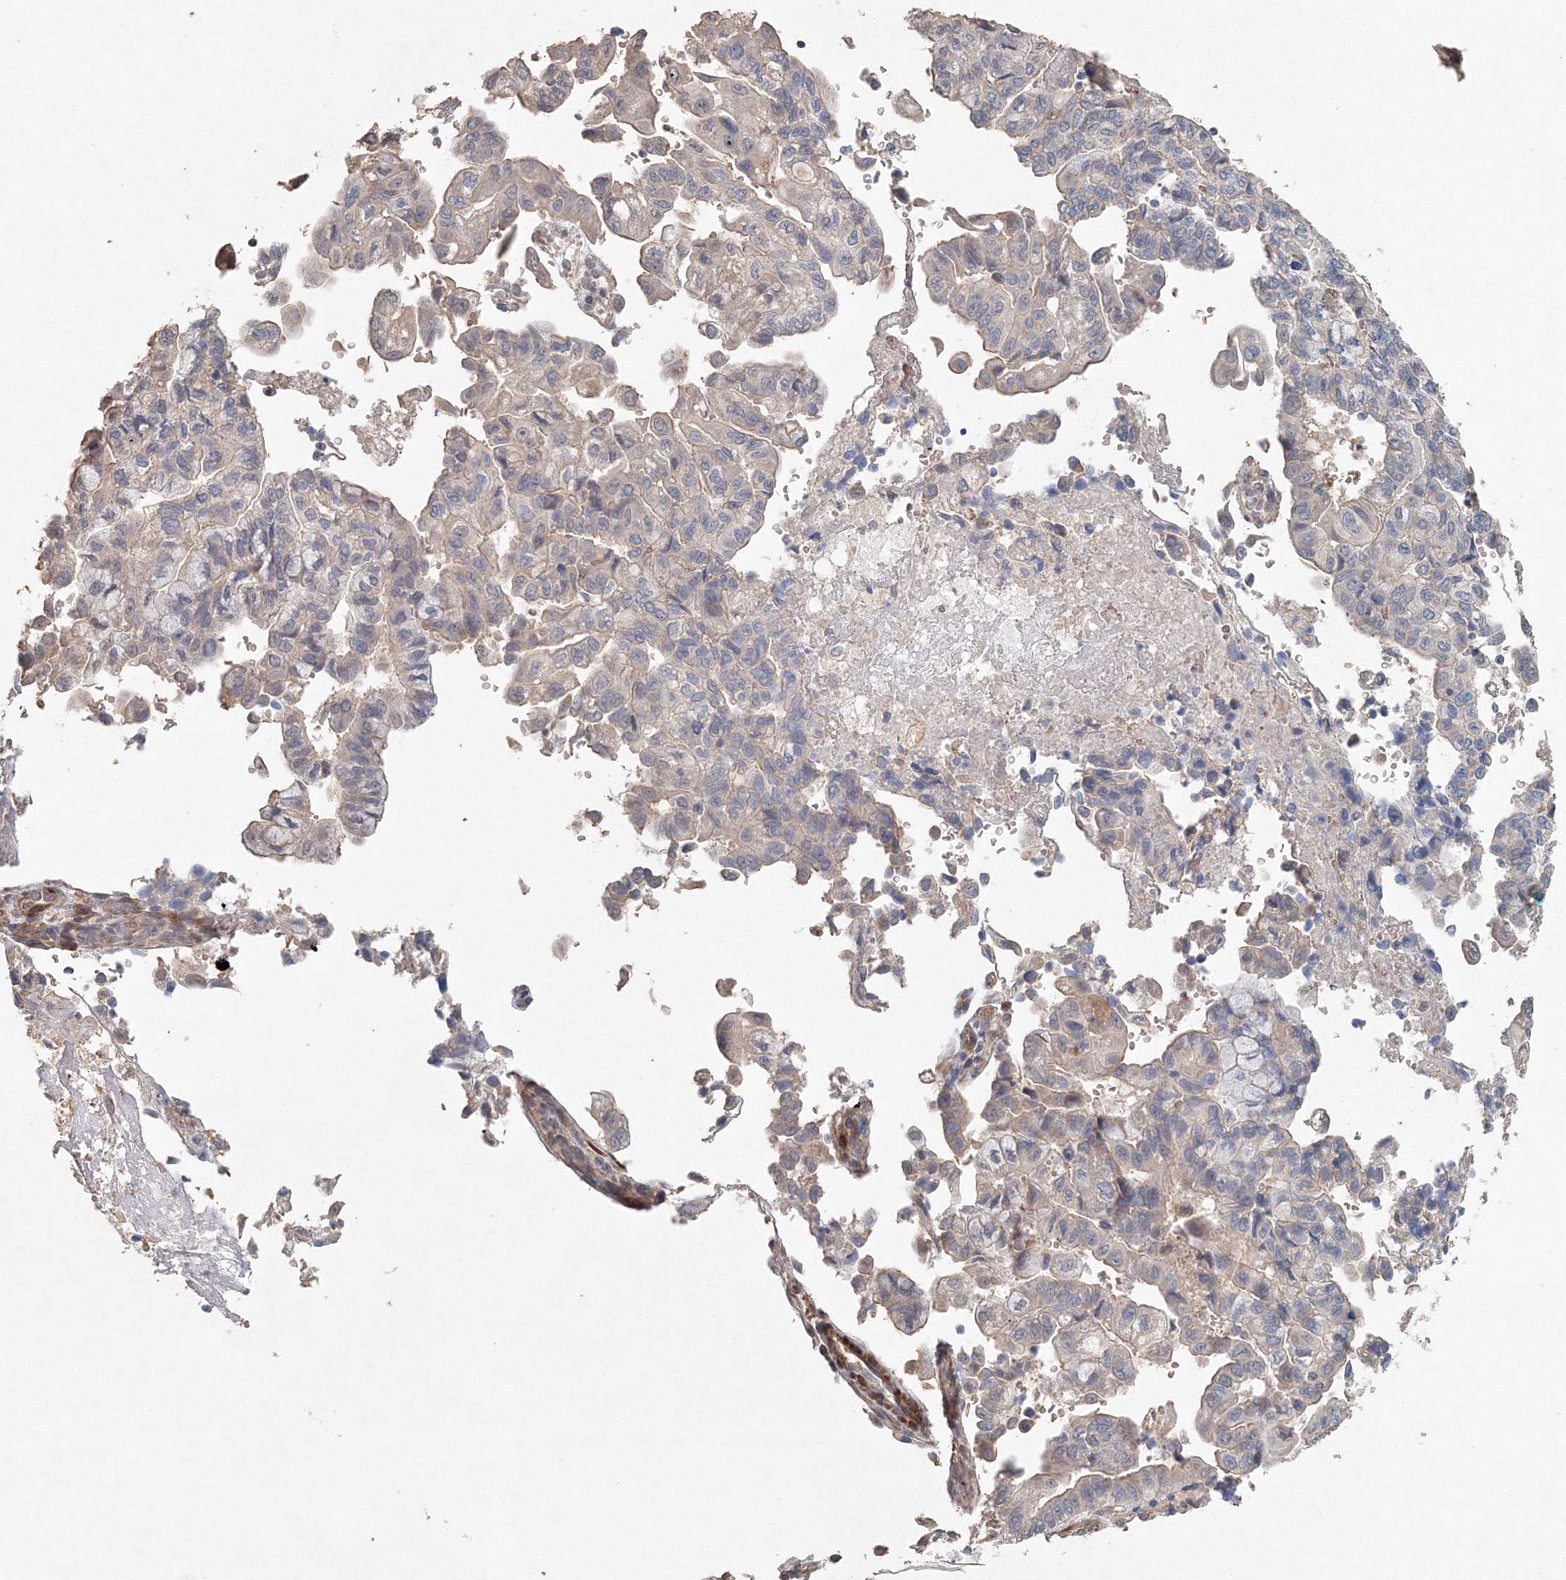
{"staining": {"intensity": "negative", "quantity": "none", "location": "none"}, "tissue": "pancreatic cancer", "cell_type": "Tumor cells", "image_type": "cancer", "snomed": [{"axis": "morphology", "description": "Adenocarcinoma, NOS"}, {"axis": "topography", "description": "Pancreas"}], "caption": "Image shows no protein positivity in tumor cells of pancreatic adenocarcinoma tissue.", "gene": "NALF2", "patient": {"sex": "male", "age": 51}}